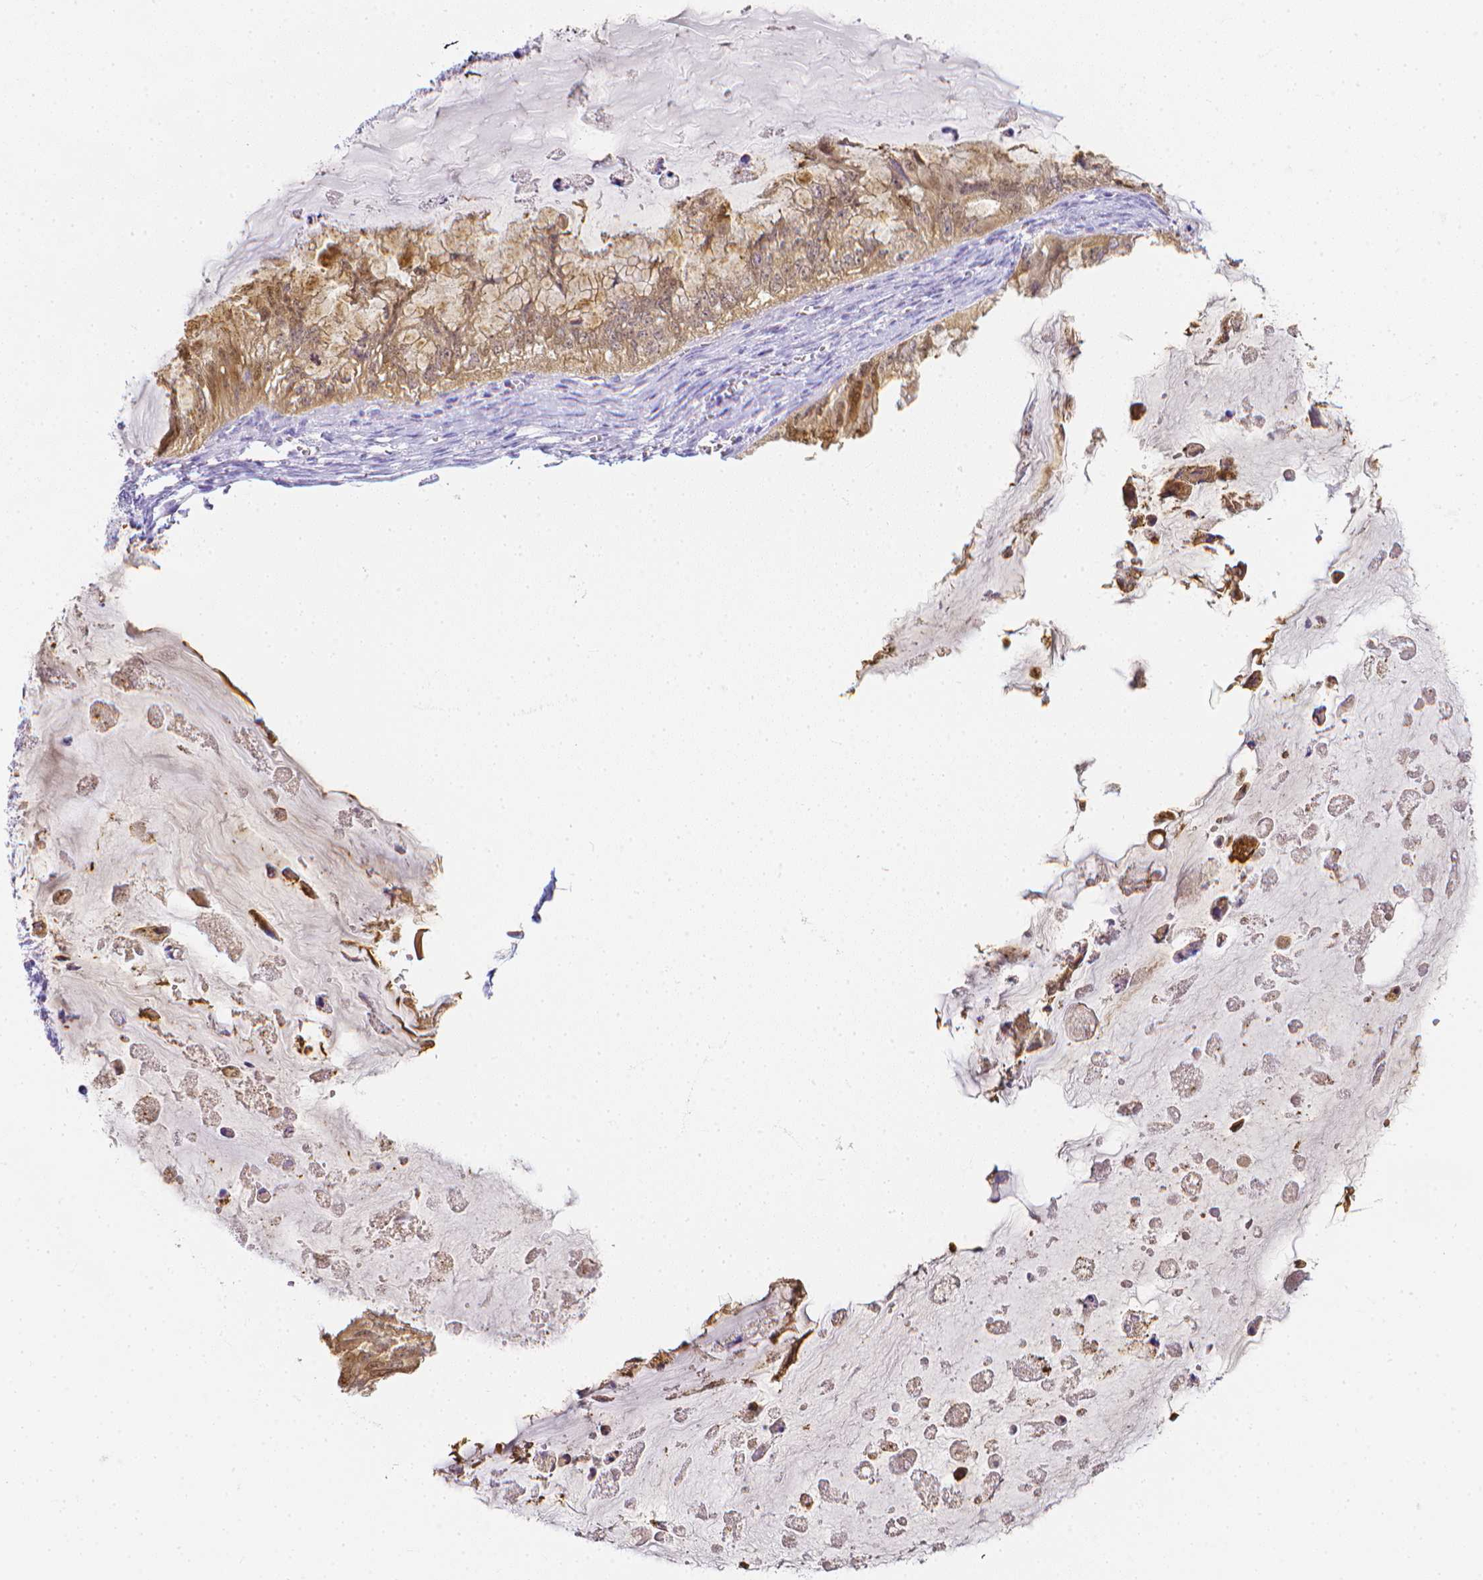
{"staining": {"intensity": "weak", "quantity": ">75%", "location": "cytoplasmic/membranous"}, "tissue": "ovarian cancer", "cell_type": "Tumor cells", "image_type": "cancer", "snomed": [{"axis": "morphology", "description": "Cystadenocarcinoma, mucinous, NOS"}, {"axis": "topography", "description": "Ovary"}], "caption": "Immunohistochemical staining of mucinous cystadenocarcinoma (ovarian) reveals weak cytoplasmic/membranous protein expression in about >75% of tumor cells.", "gene": "LGALS4", "patient": {"sex": "female", "age": 72}}